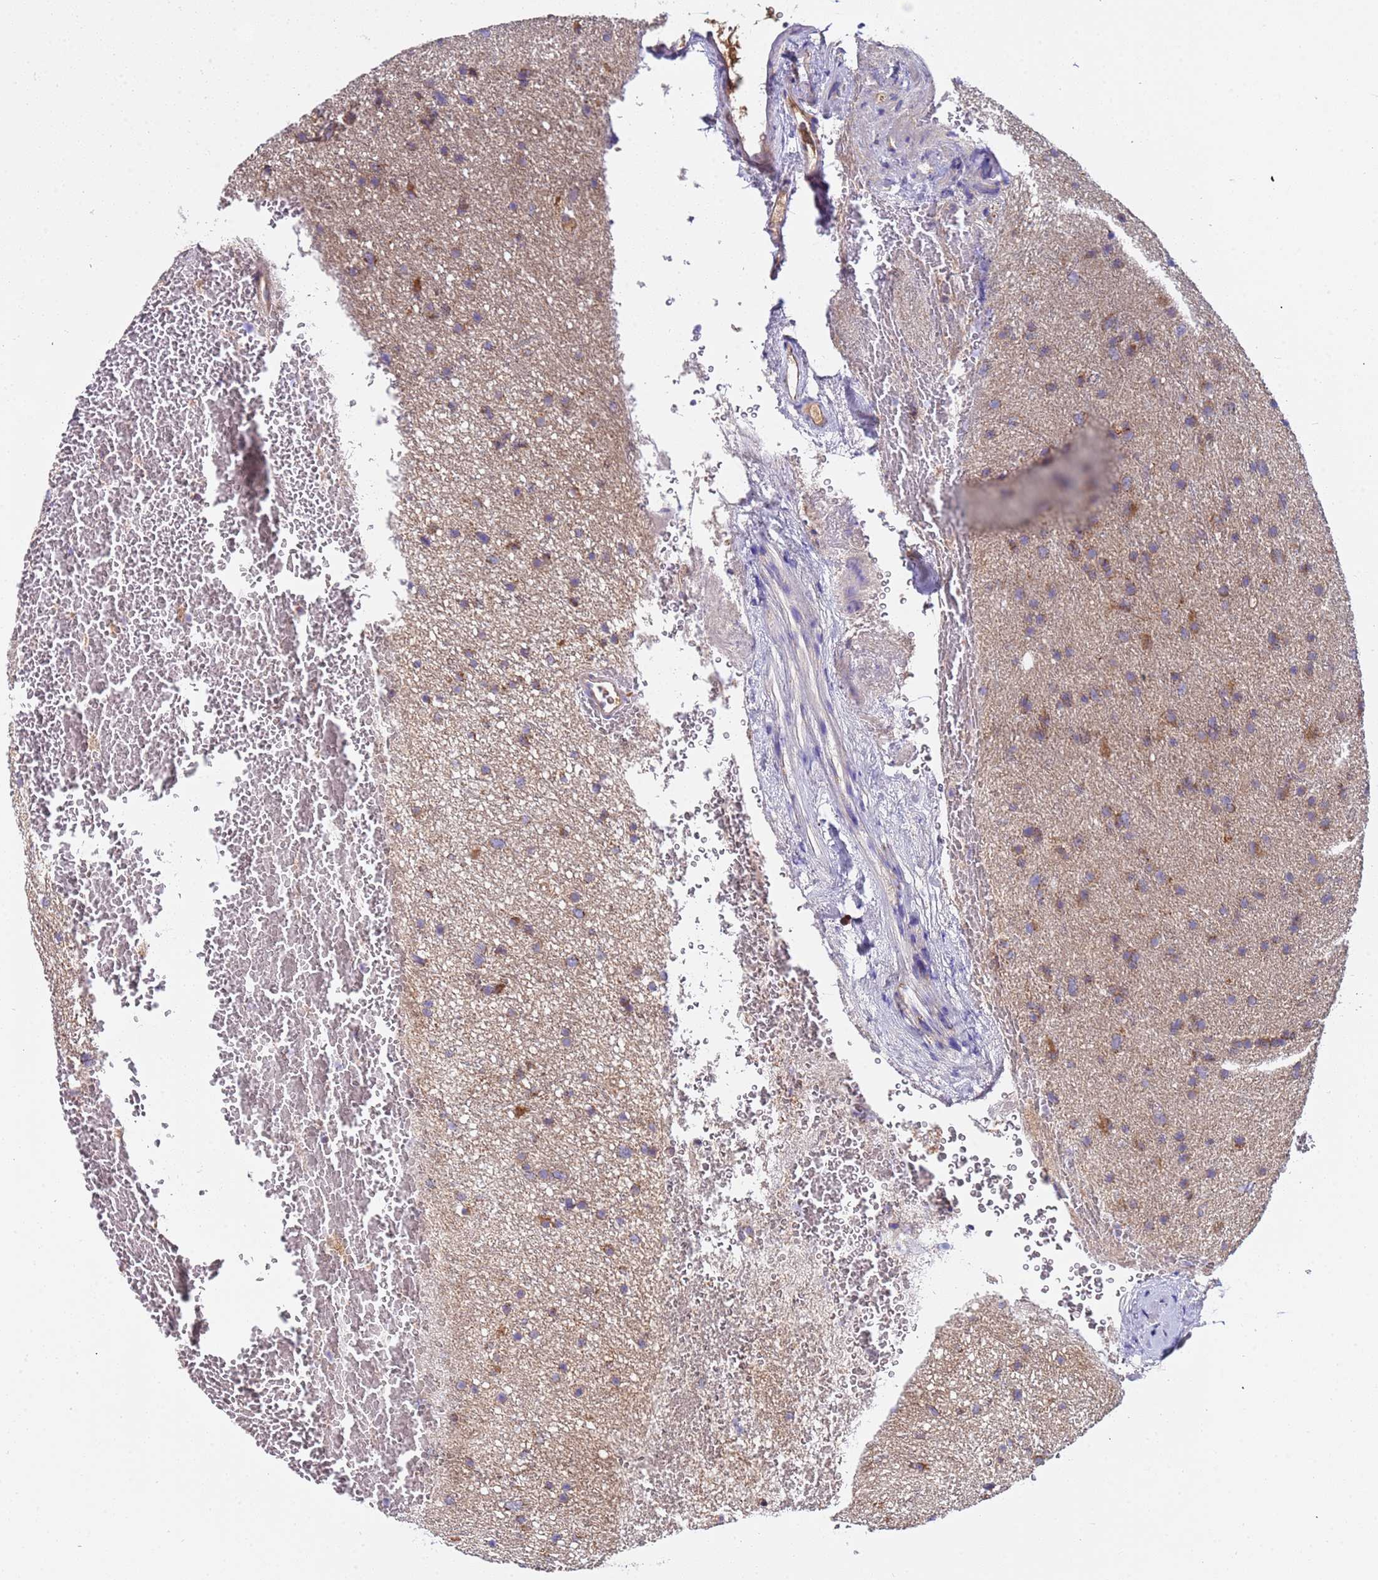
{"staining": {"intensity": "moderate", "quantity": ">75%", "location": "cytoplasmic/membranous"}, "tissue": "glioma", "cell_type": "Tumor cells", "image_type": "cancer", "snomed": [{"axis": "morphology", "description": "Glioma, malignant, Low grade"}, {"axis": "topography", "description": "Cerebral cortex"}], "caption": "A brown stain labels moderate cytoplasmic/membranous positivity of a protein in human malignant glioma (low-grade) tumor cells. The protein of interest is stained brown, and the nuclei are stained in blue (DAB IHC with brightfield microscopy, high magnification).", "gene": "TMEM126A", "patient": {"sex": "female", "age": 39}}